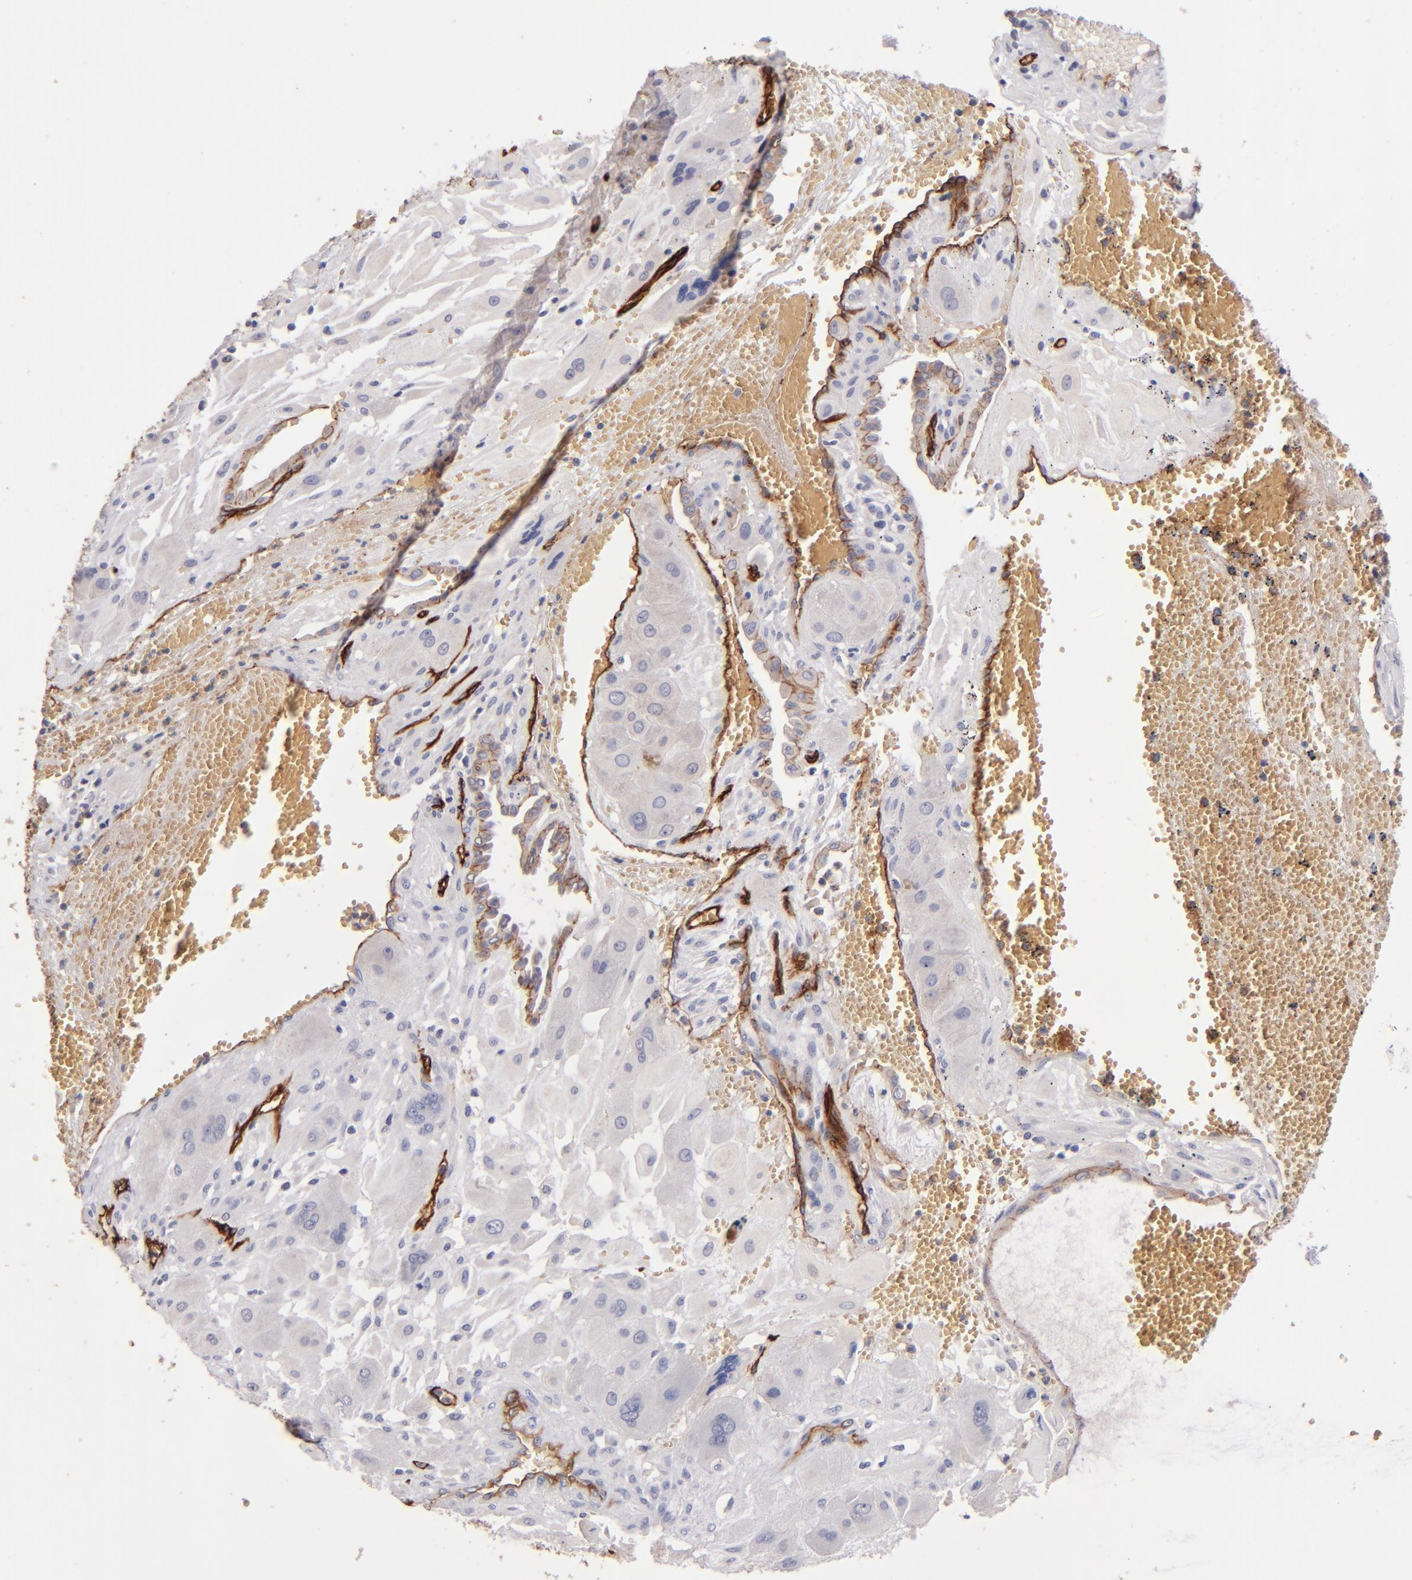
{"staining": {"intensity": "weak", "quantity": "25%-75%", "location": "cytoplasmic/membranous"}, "tissue": "cervical cancer", "cell_type": "Tumor cells", "image_type": "cancer", "snomed": [{"axis": "morphology", "description": "Squamous cell carcinoma, NOS"}, {"axis": "topography", "description": "Cervix"}], "caption": "Squamous cell carcinoma (cervical) stained with a protein marker exhibits weak staining in tumor cells.", "gene": "CLDN5", "patient": {"sex": "female", "age": 34}}